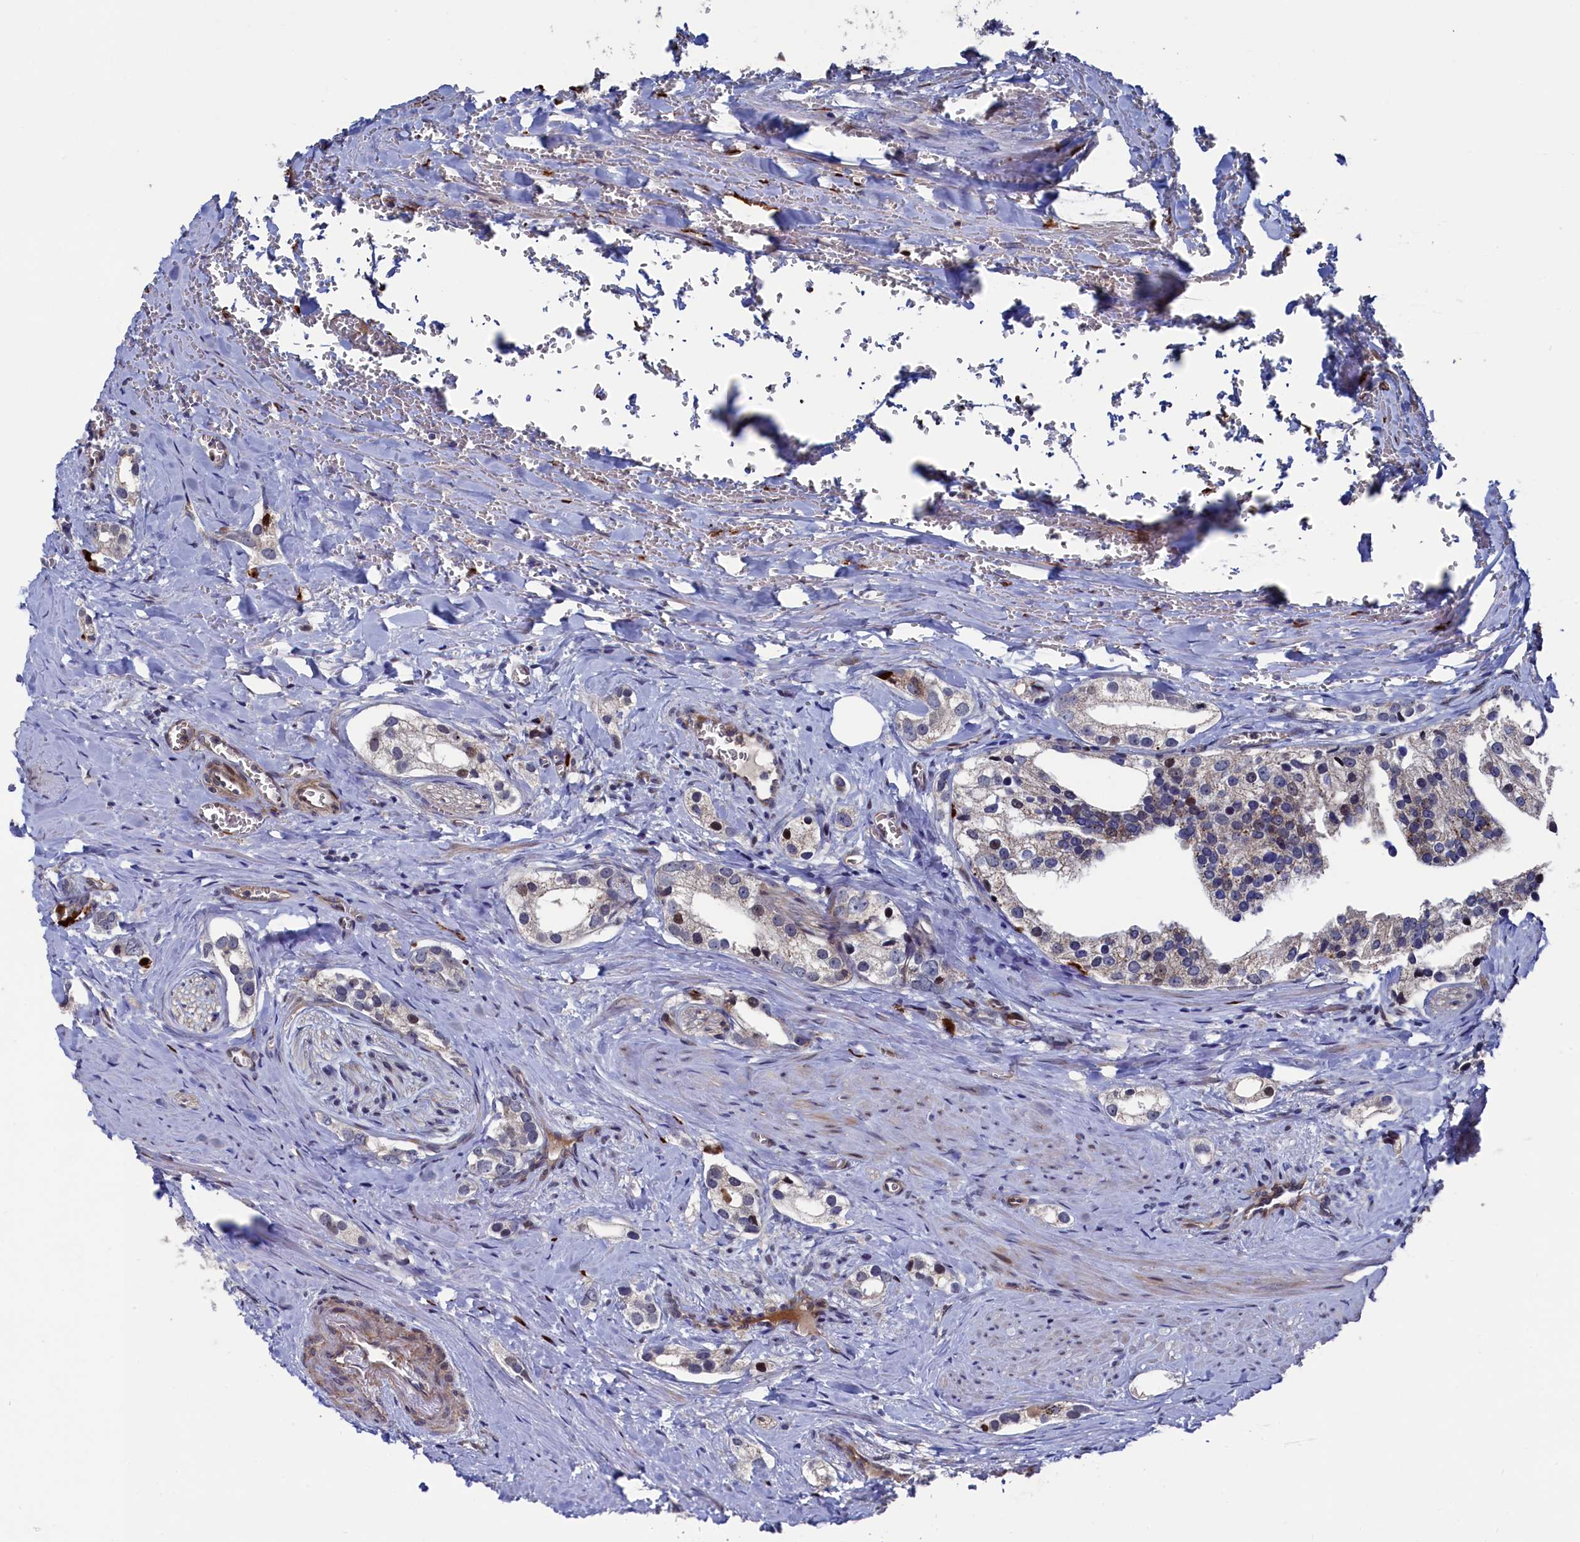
{"staining": {"intensity": "negative", "quantity": "none", "location": "none"}, "tissue": "prostate cancer", "cell_type": "Tumor cells", "image_type": "cancer", "snomed": [{"axis": "morphology", "description": "Adenocarcinoma, High grade"}, {"axis": "topography", "description": "Prostate"}], "caption": "IHC of human prostate cancer (adenocarcinoma (high-grade)) reveals no positivity in tumor cells.", "gene": "ZNF891", "patient": {"sex": "male", "age": 66}}